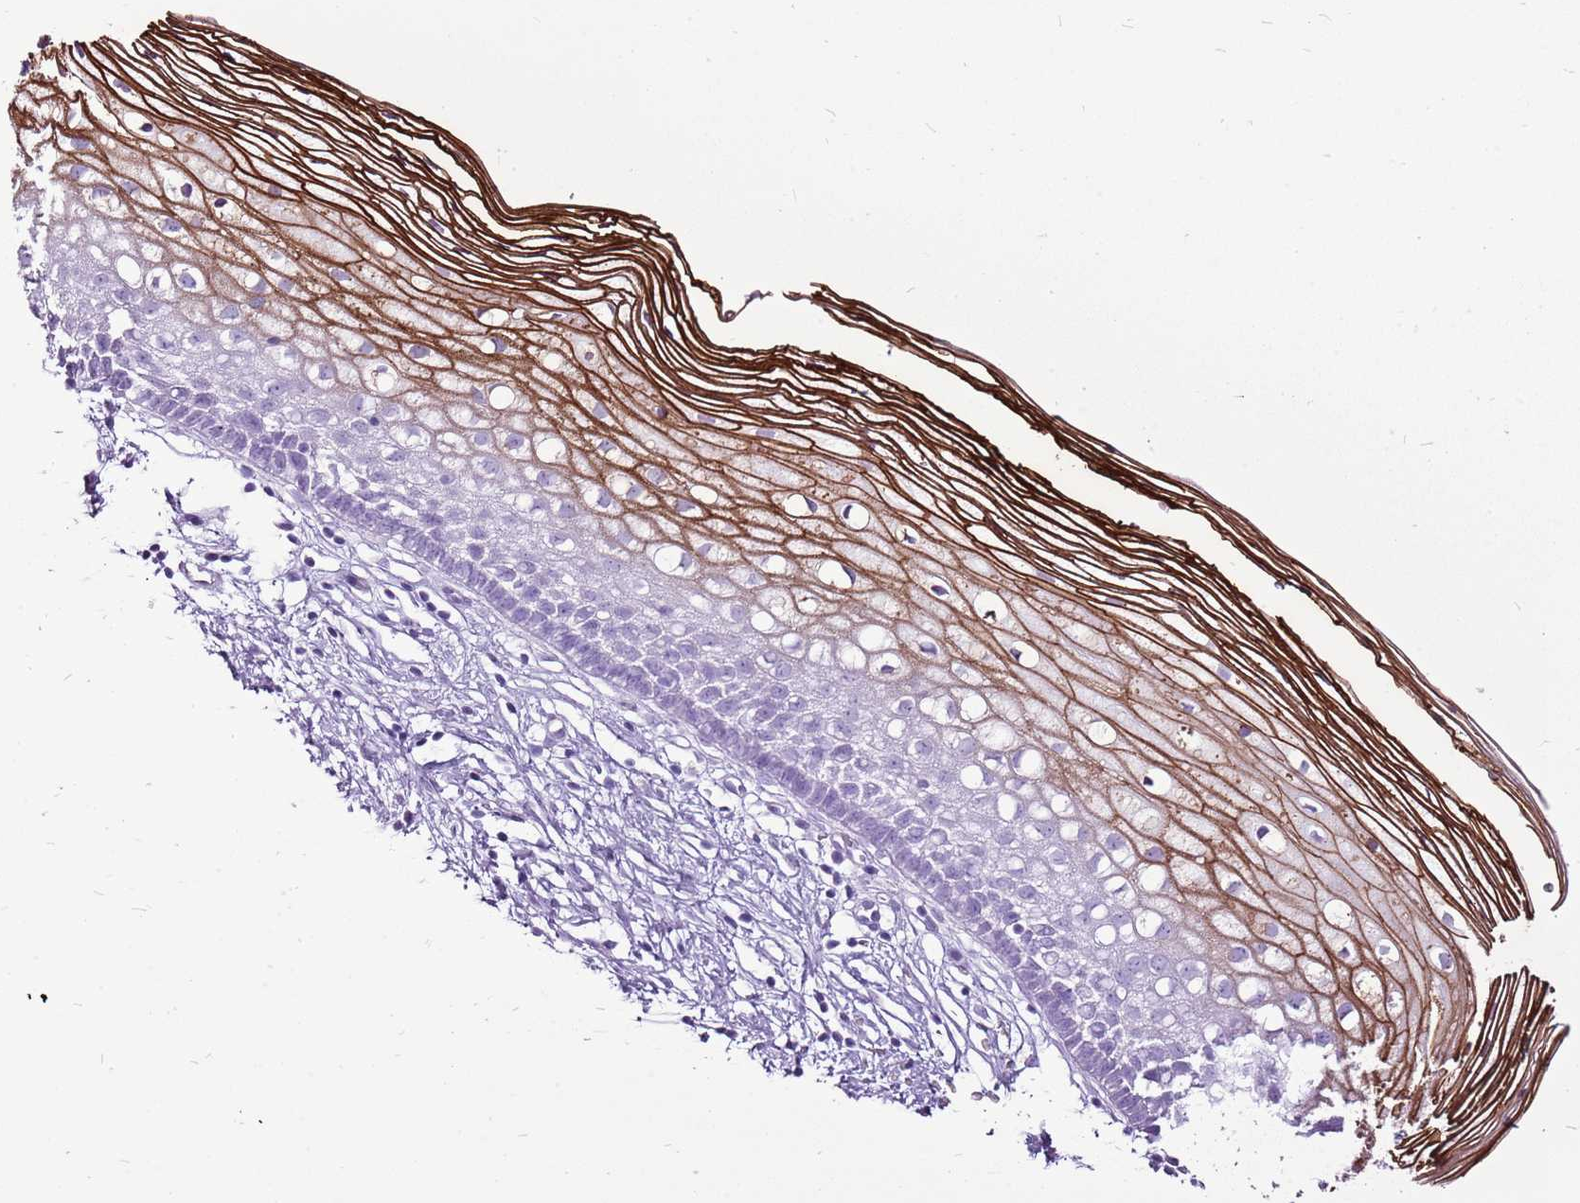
{"staining": {"intensity": "negative", "quantity": "none", "location": "none"}, "tissue": "cervix", "cell_type": "Glandular cells", "image_type": "normal", "snomed": [{"axis": "morphology", "description": "Normal tissue, NOS"}, {"axis": "topography", "description": "Cervix"}], "caption": "High power microscopy micrograph of an immunohistochemistry photomicrograph of unremarkable cervix, revealing no significant staining in glandular cells.", "gene": "CNFN", "patient": {"sex": "female", "age": 27}}